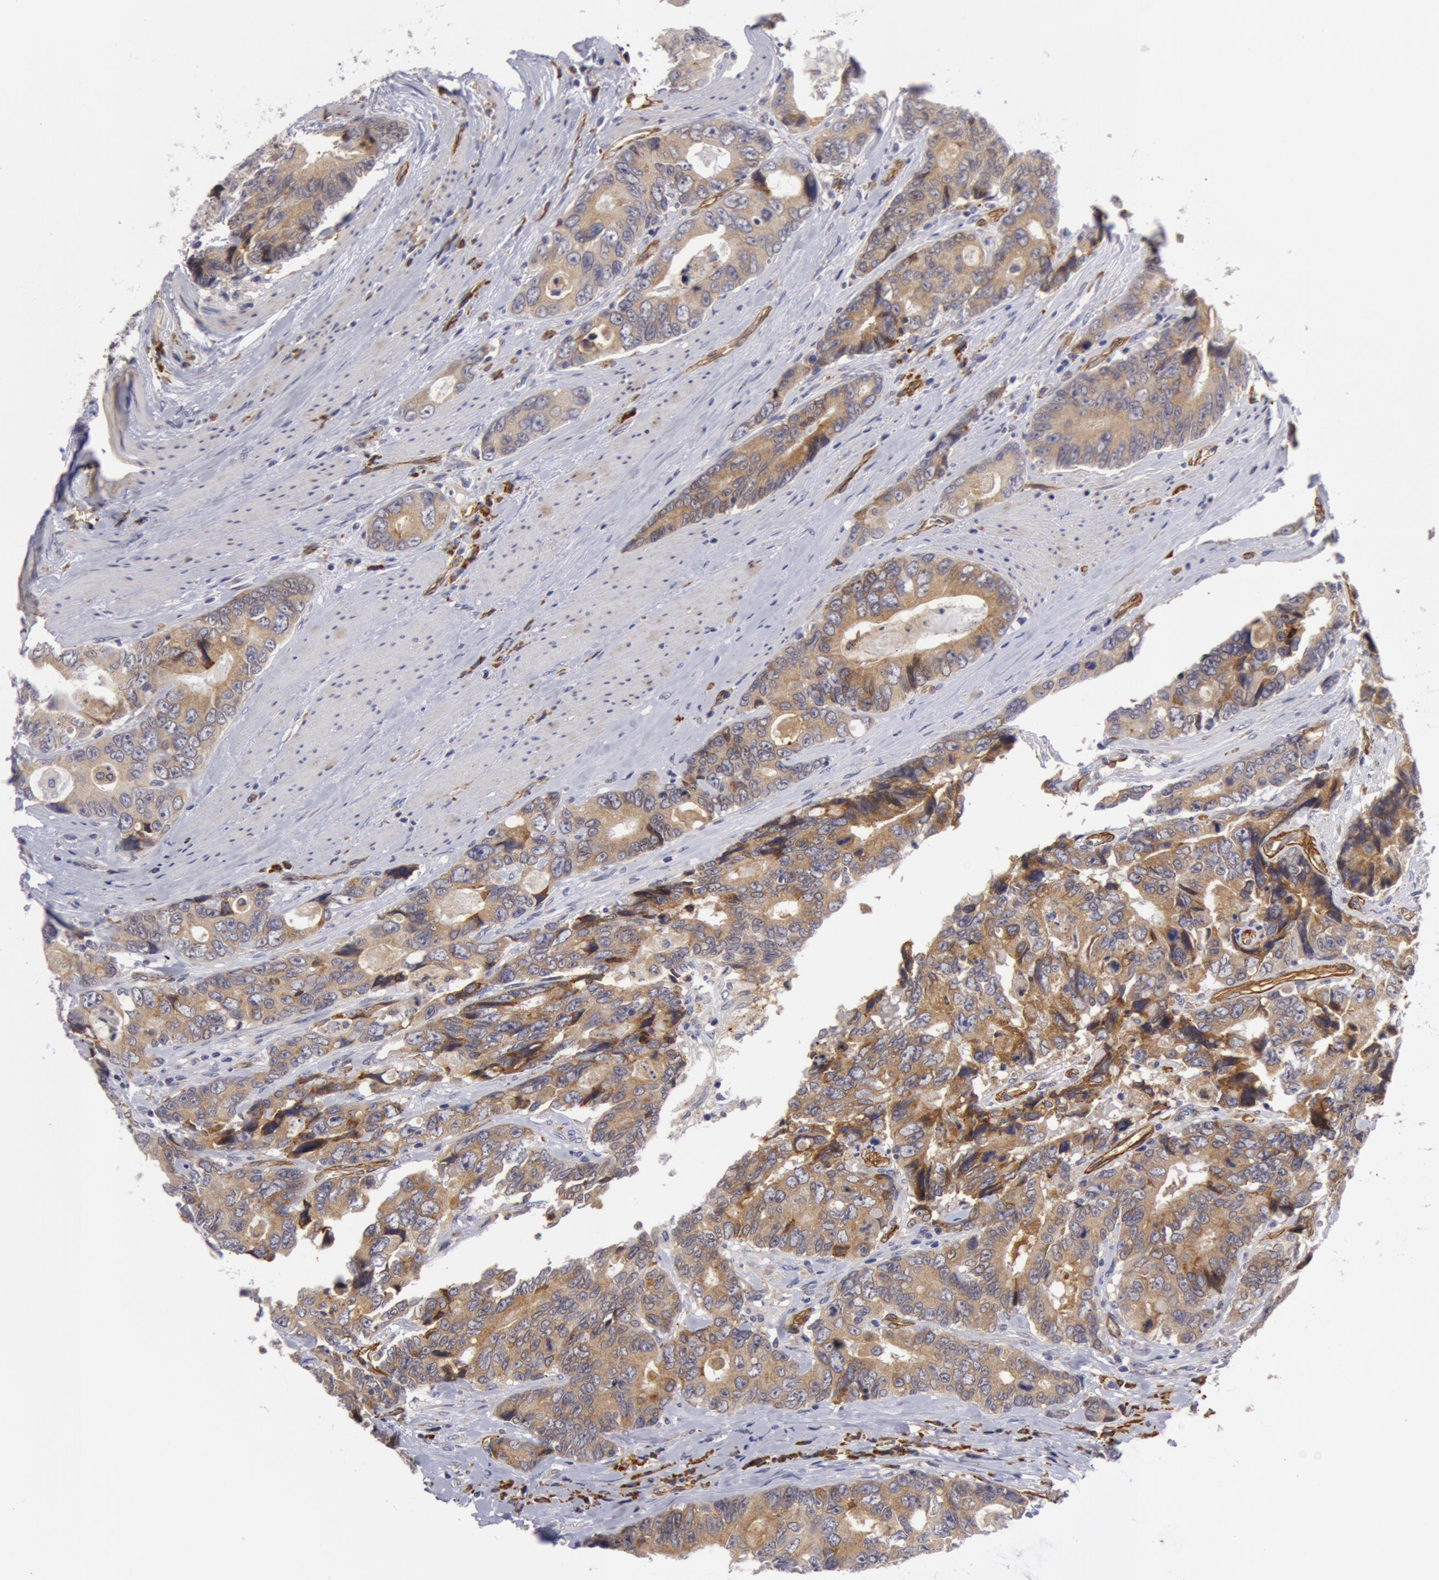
{"staining": {"intensity": "weak", "quantity": ">75%", "location": "cytoplasmic/membranous"}, "tissue": "colorectal cancer", "cell_type": "Tumor cells", "image_type": "cancer", "snomed": [{"axis": "morphology", "description": "Adenocarcinoma, NOS"}, {"axis": "topography", "description": "Rectum"}], "caption": "Adenocarcinoma (colorectal) stained for a protein demonstrates weak cytoplasmic/membranous positivity in tumor cells. Using DAB (brown) and hematoxylin (blue) stains, captured at high magnification using brightfield microscopy.", "gene": "IL23A", "patient": {"sex": "female", "age": 67}}